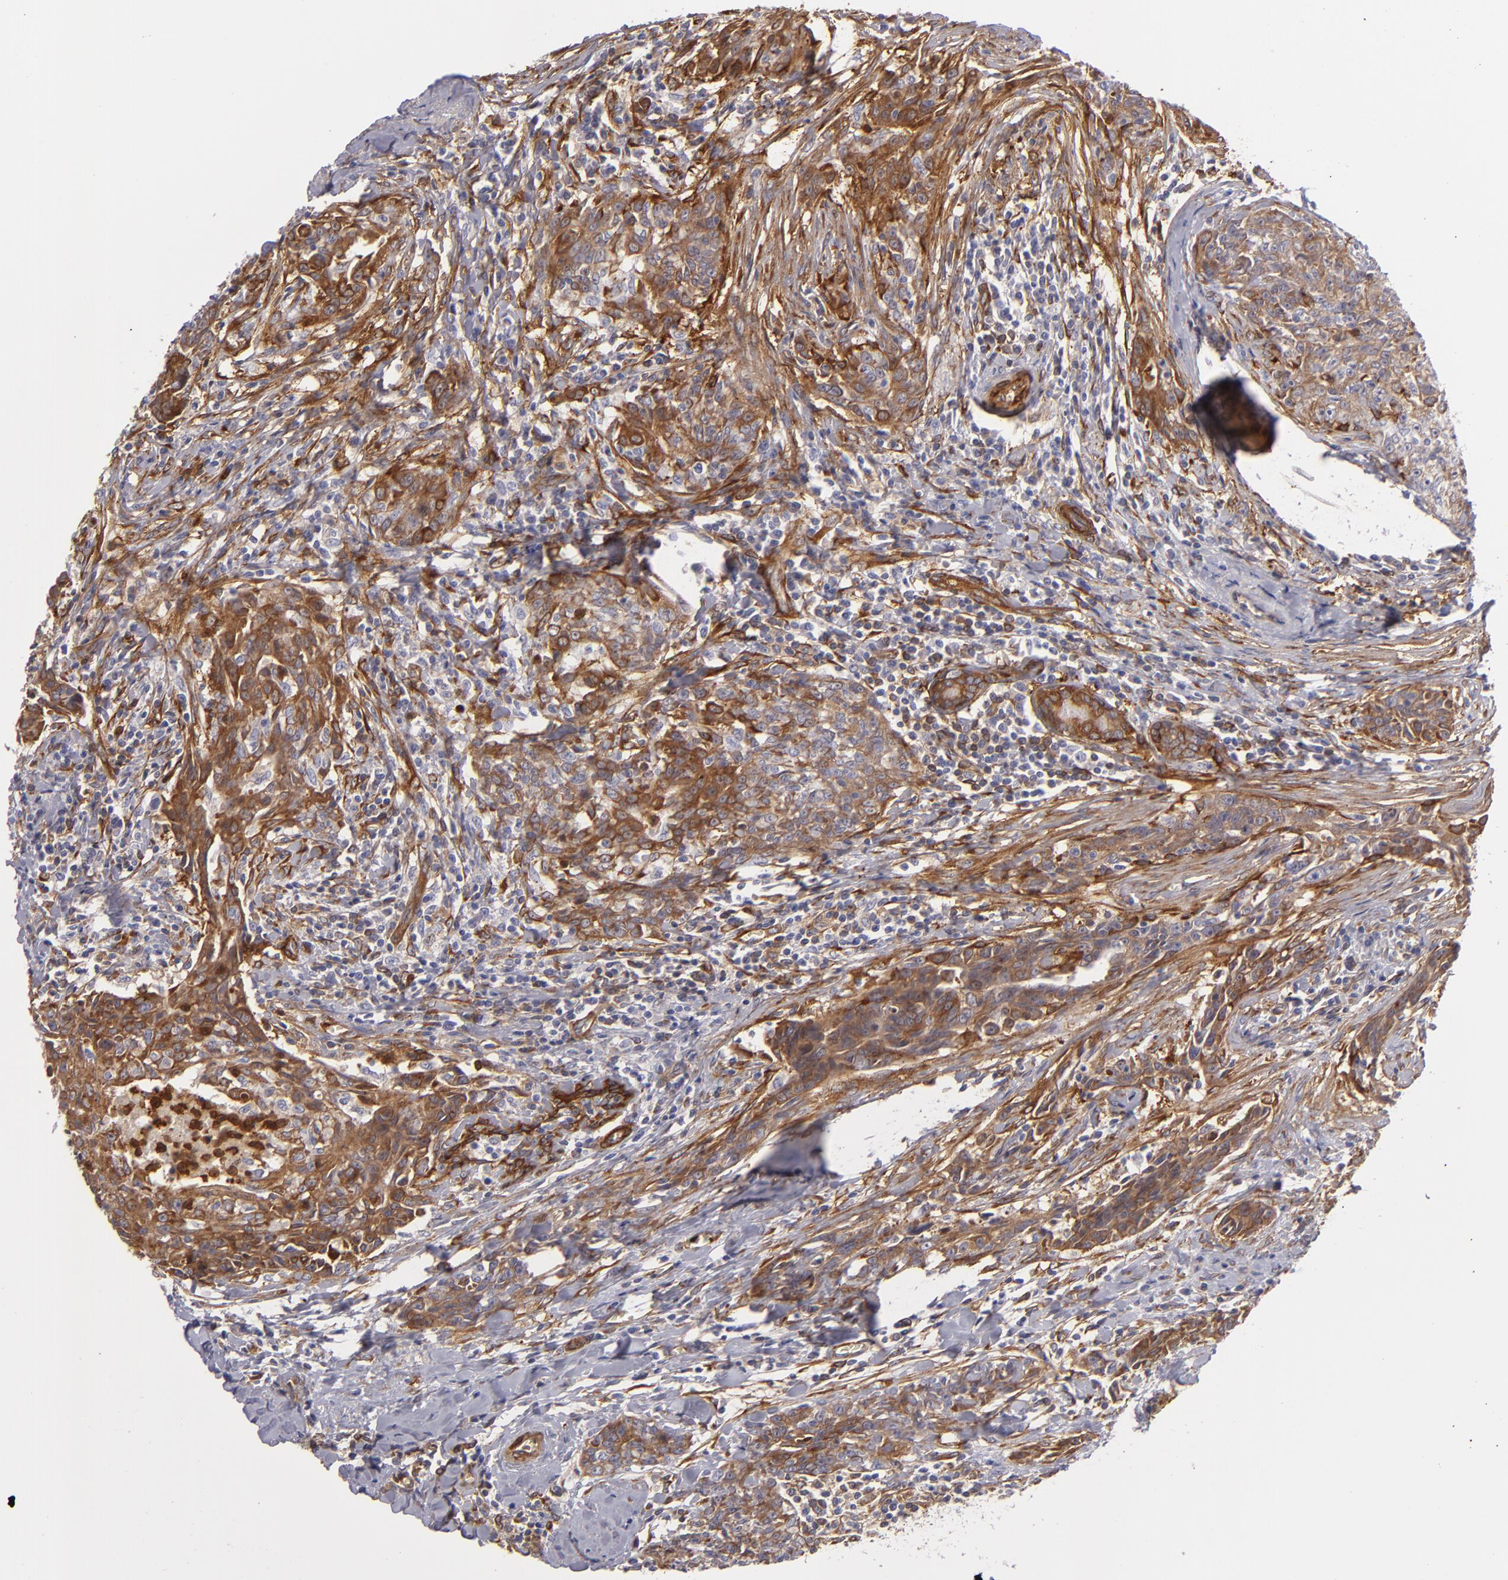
{"staining": {"intensity": "moderate", "quantity": ">75%", "location": "cytoplasmic/membranous"}, "tissue": "breast cancer", "cell_type": "Tumor cells", "image_type": "cancer", "snomed": [{"axis": "morphology", "description": "Duct carcinoma"}, {"axis": "topography", "description": "Breast"}], "caption": "Breast intraductal carcinoma was stained to show a protein in brown. There is medium levels of moderate cytoplasmic/membranous expression in about >75% of tumor cells. The staining was performed using DAB, with brown indicating positive protein expression. Nuclei are stained blue with hematoxylin.", "gene": "VCL", "patient": {"sex": "female", "age": 50}}